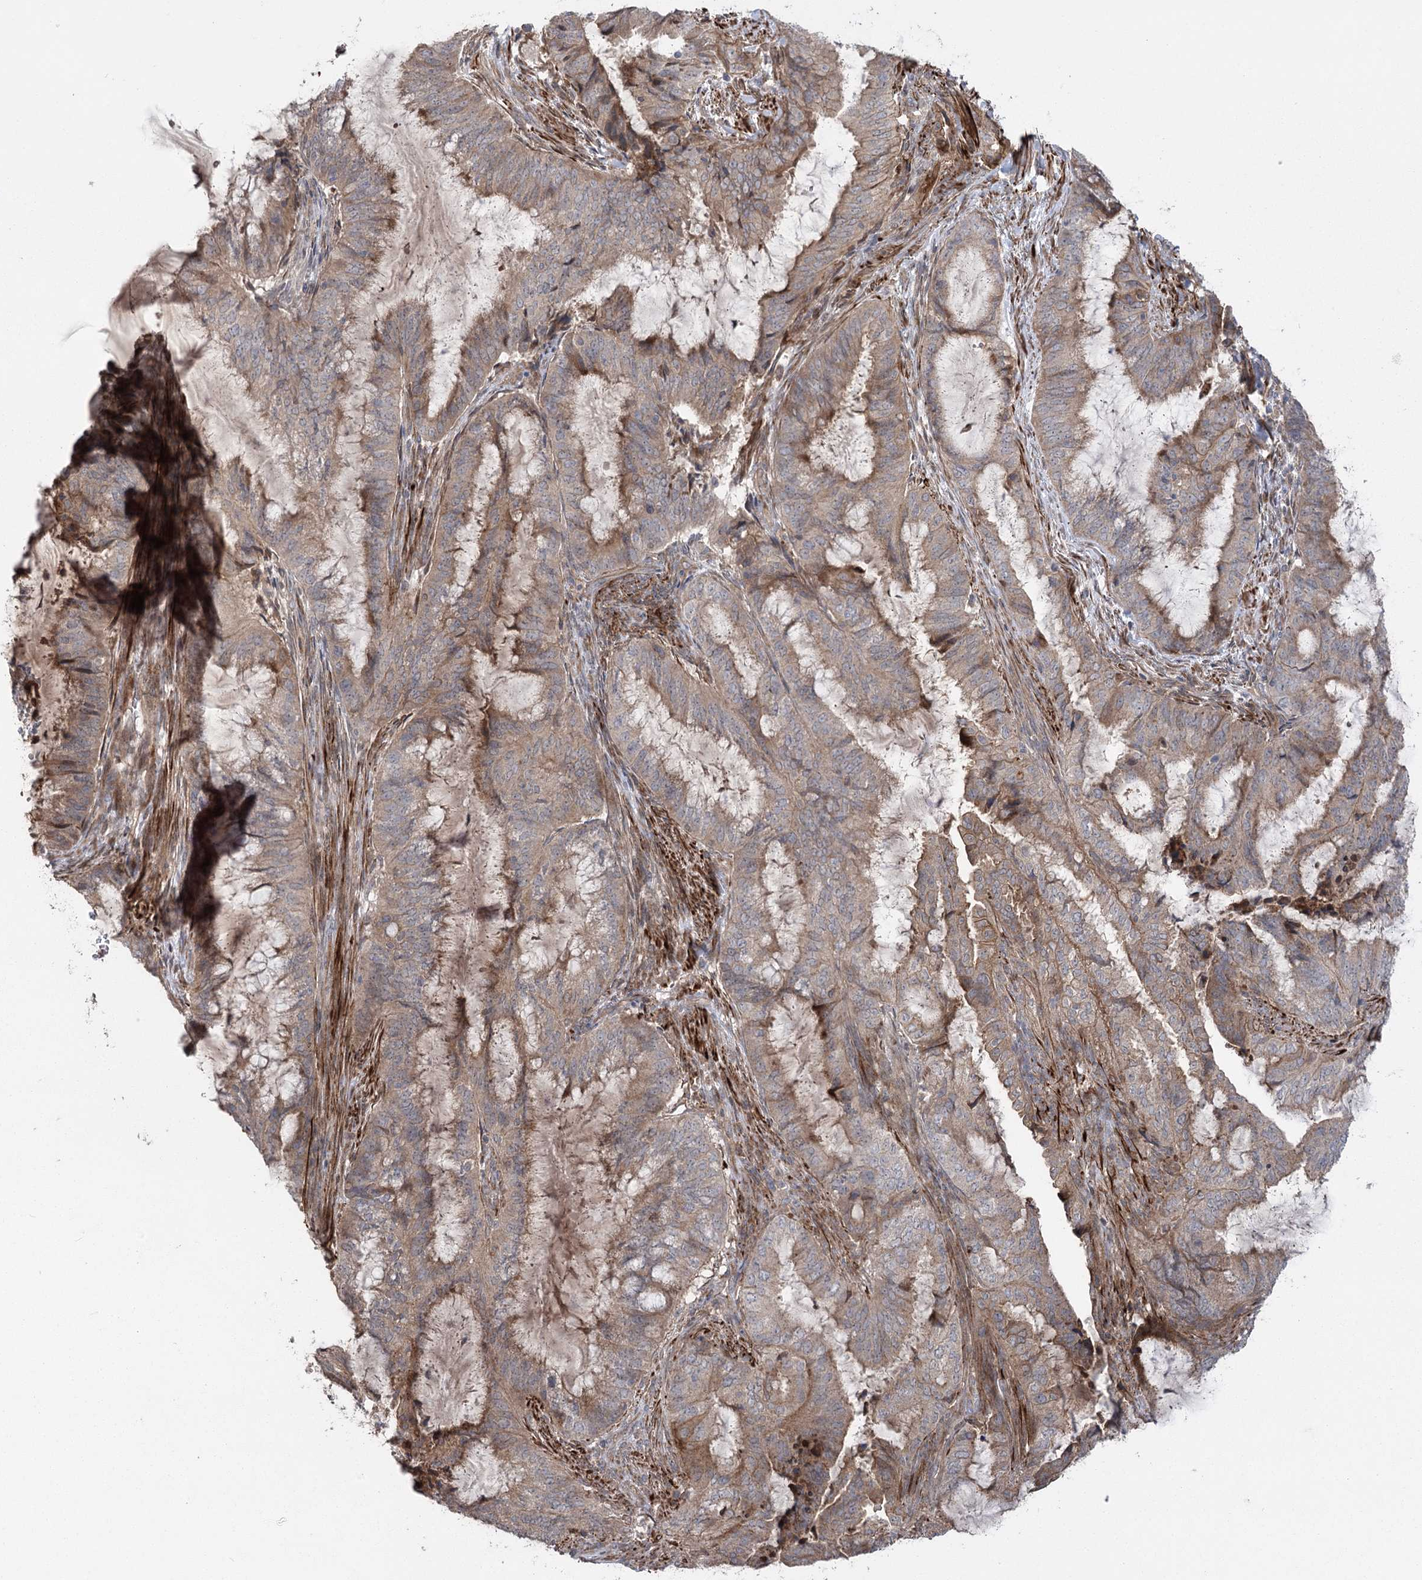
{"staining": {"intensity": "weak", "quantity": ">75%", "location": "cytoplasmic/membranous"}, "tissue": "endometrial cancer", "cell_type": "Tumor cells", "image_type": "cancer", "snomed": [{"axis": "morphology", "description": "Adenocarcinoma, NOS"}, {"axis": "topography", "description": "Endometrium"}], "caption": "Human endometrial cancer (adenocarcinoma) stained for a protein (brown) exhibits weak cytoplasmic/membranous positive staining in about >75% of tumor cells.", "gene": "KCNN2", "patient": {"sex": "female", "age": 51}}